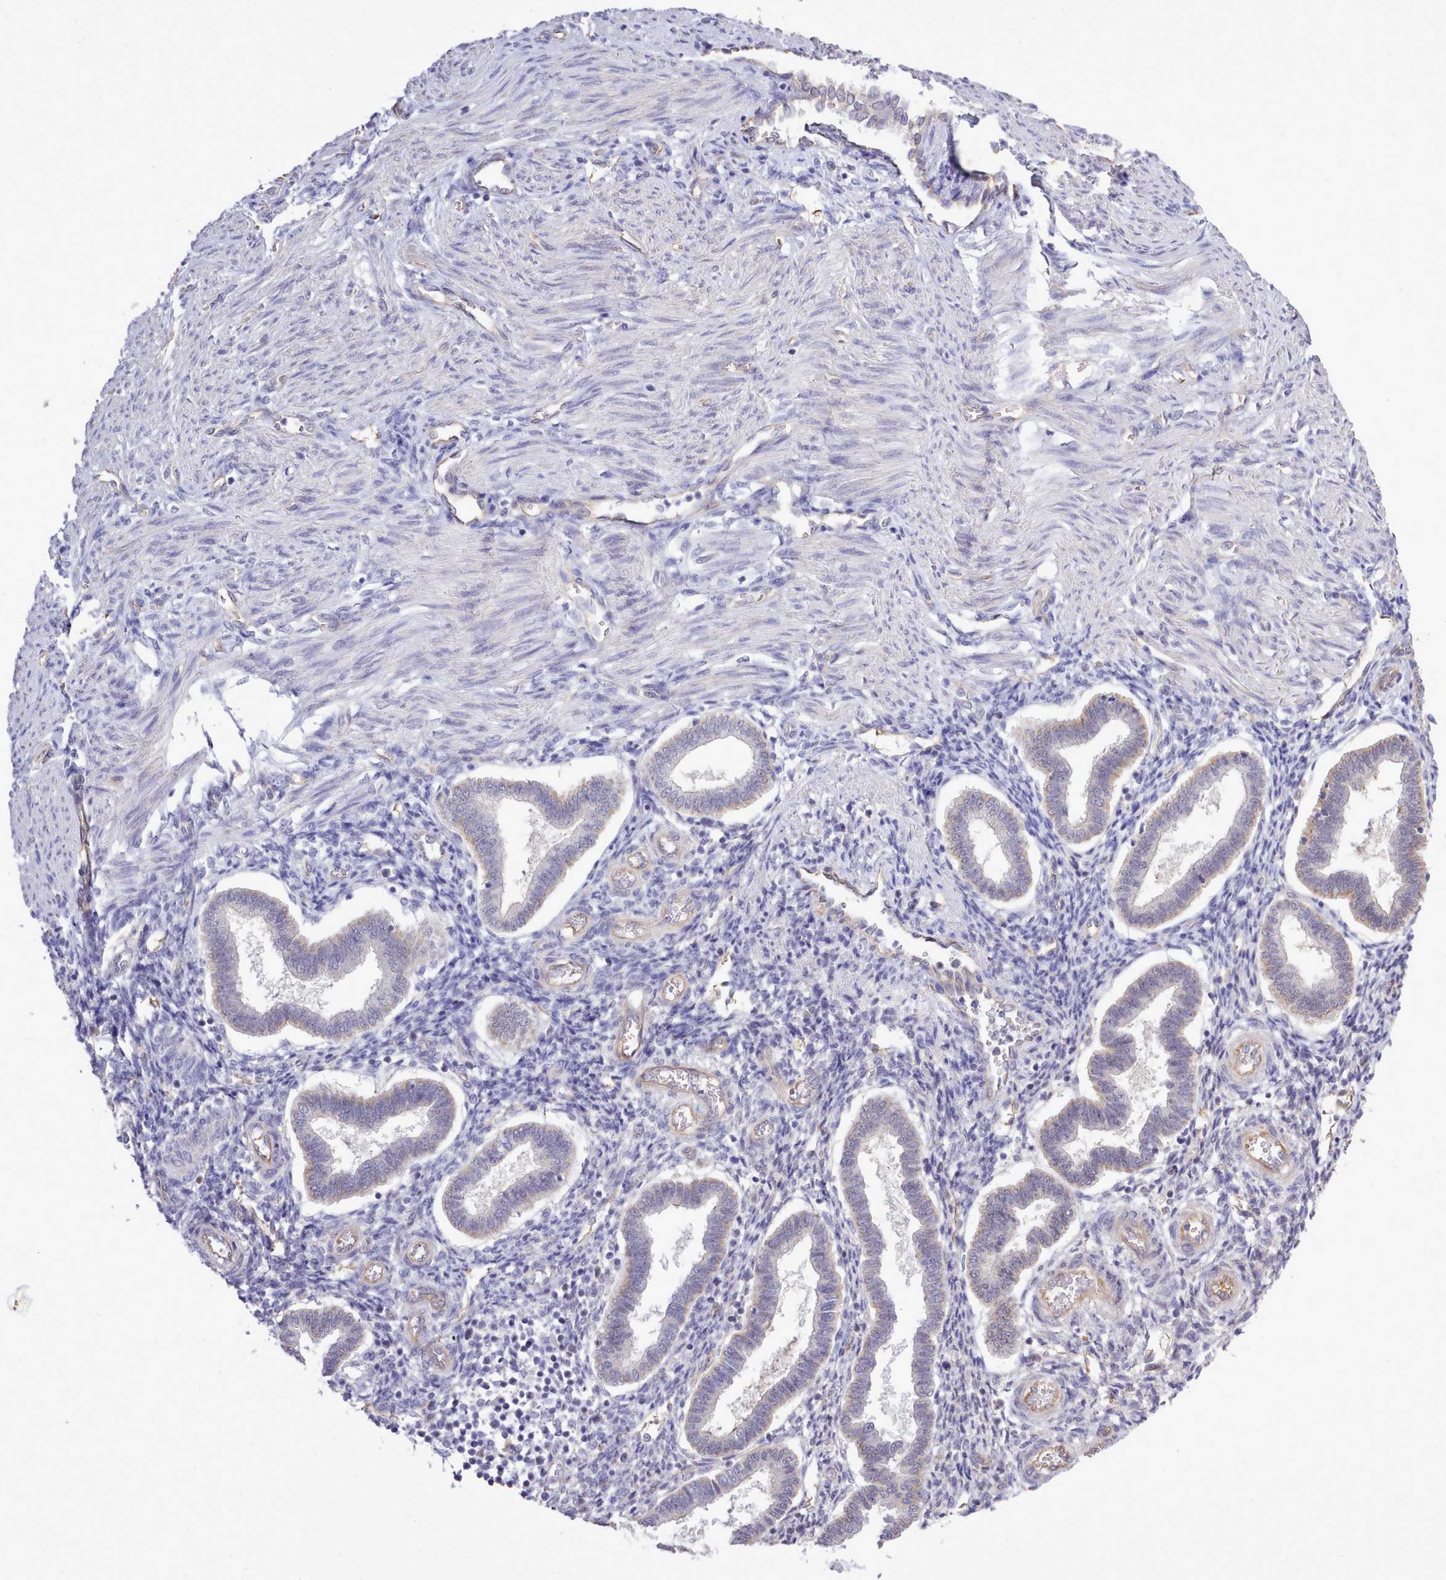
{"staining": {"intensity": "moderate", "quantity": "<25%", "location": "cytoplasmic/membranous"}, "tissue": "endometrium", "cell_type": "Cells in endometrial stroma", "image_type": "normal", "snomed": [{"axis": "morphology", "description": "Normal tissue, NOS"}, {"axis": "topography", "description": "Endometrium"}], "caption": "This photomicrograph demonstrates immunohistochemistry staining of unremarkable endometrium, with low moderate cytoplasmic/membranous expression in approximately <25% of cells in endometrial stroma.", "gene": "ZC3H13", "patient": {"sex": "female", "age": 24}}